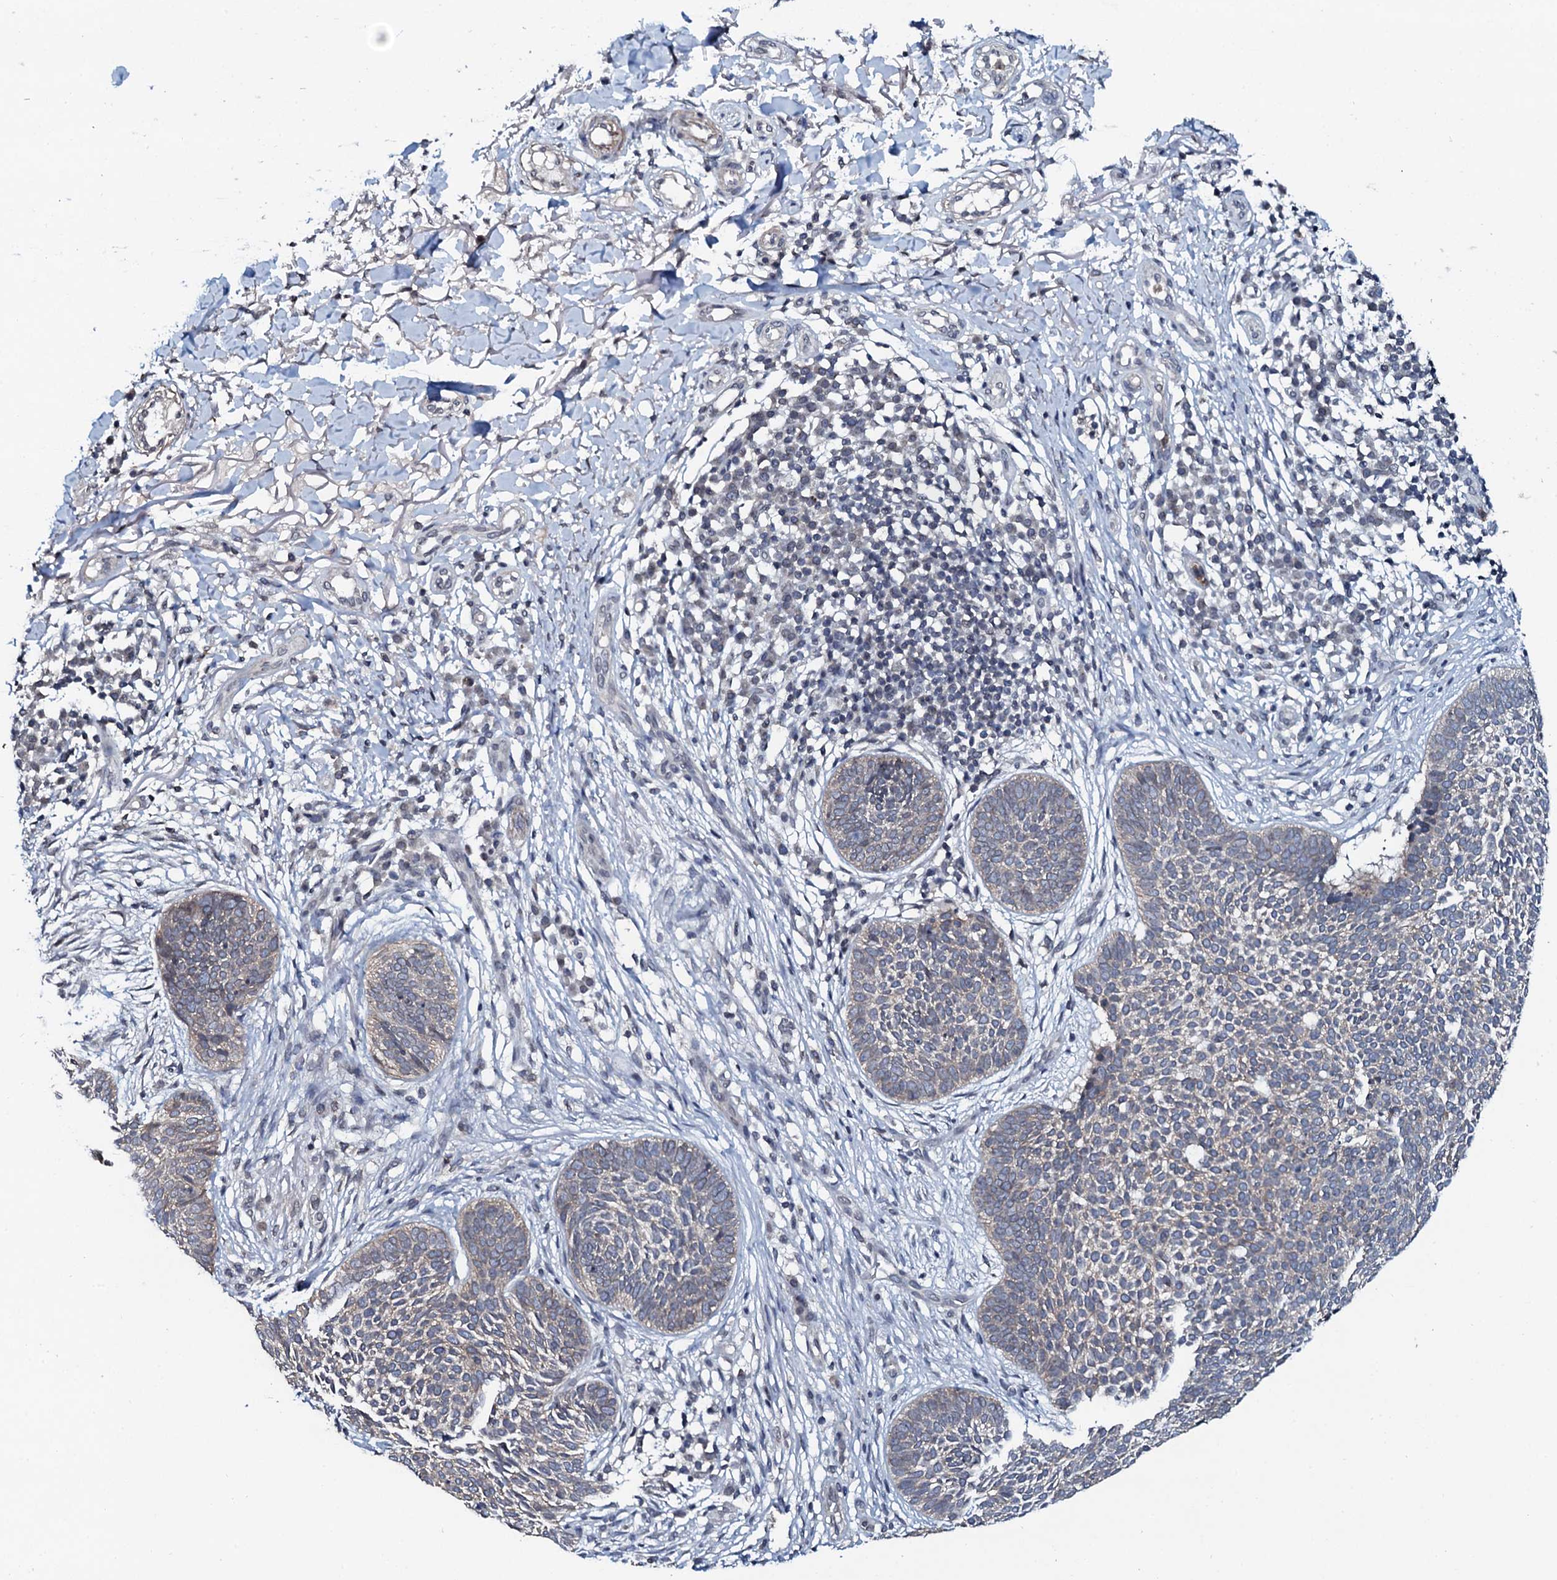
{"staining": {"intensity": "weak", "quantity": "<25%", "location": "cytoplasmic/membranous"}, "tissue": "skin cancer", "cell_type": "Tumor cells", "image_type": "cancer", "snomed": [{"axis": "morphology", "description": "Basal cell carcinoma"}, {"axis": "topography", "description": "Skin"}], "caption": "Protein analysis of skin basal cell carcinoma demonstrates no significant expression in tumor cells.", "gene": "SNTA1", "patient": {"sex": "female", "age": 64}}